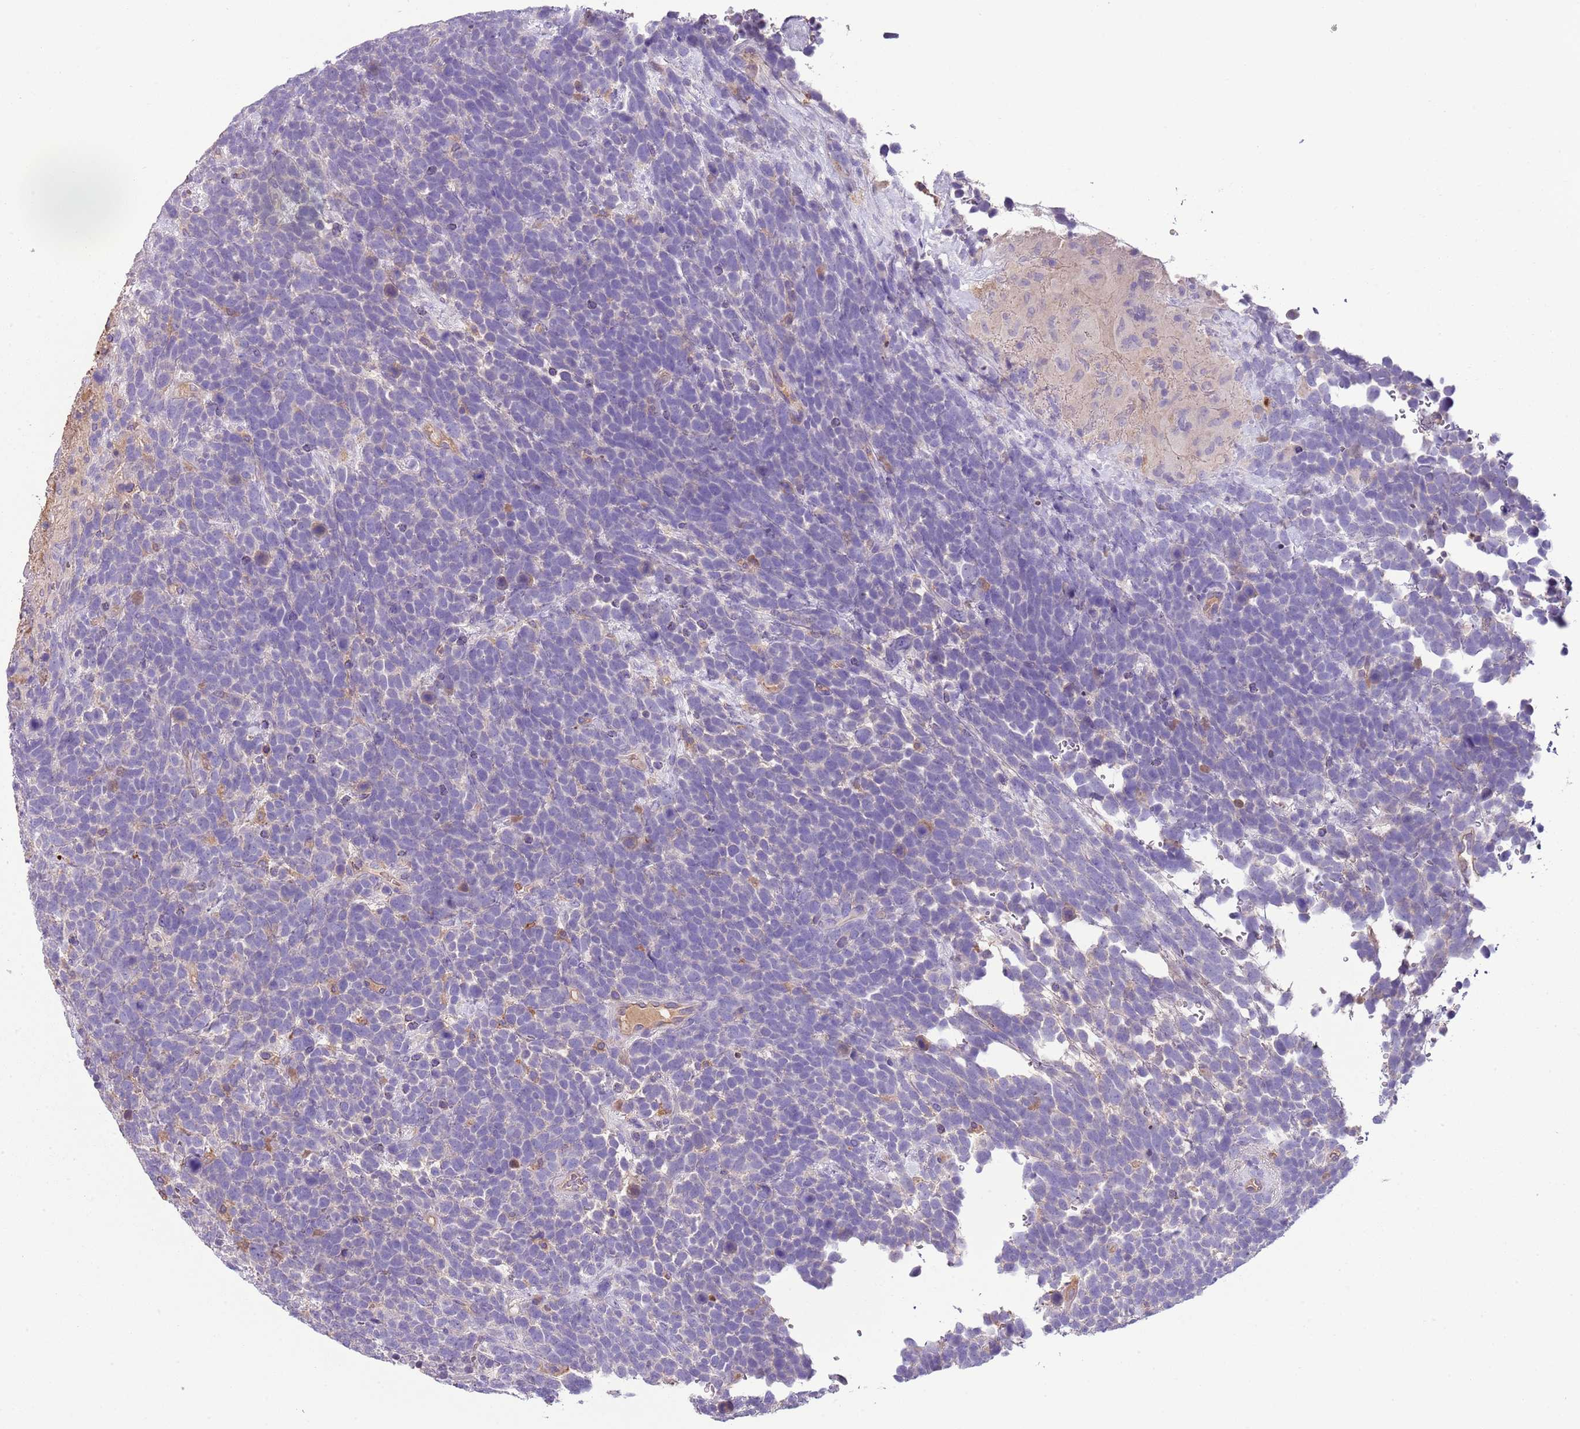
{"staining": {"intensity": "negative", "quantity": "none", "location": "none"}, "tissue": "urothelial cancer", "cell_type": "Tumor cells", "image_type": "cancer", "snomed": [{"axis": "morphology", "description": "Urothelial carcinoma, High grade"}, {"axis": "topography", "description": "Urinary bladder"}], "caption": "This is an immunohistochemistry photomicrograph of urothelial cancer. There is no positivity in tumor cells.", "gene": "HES3", "patient": {"sex": "female", "age": 82}}